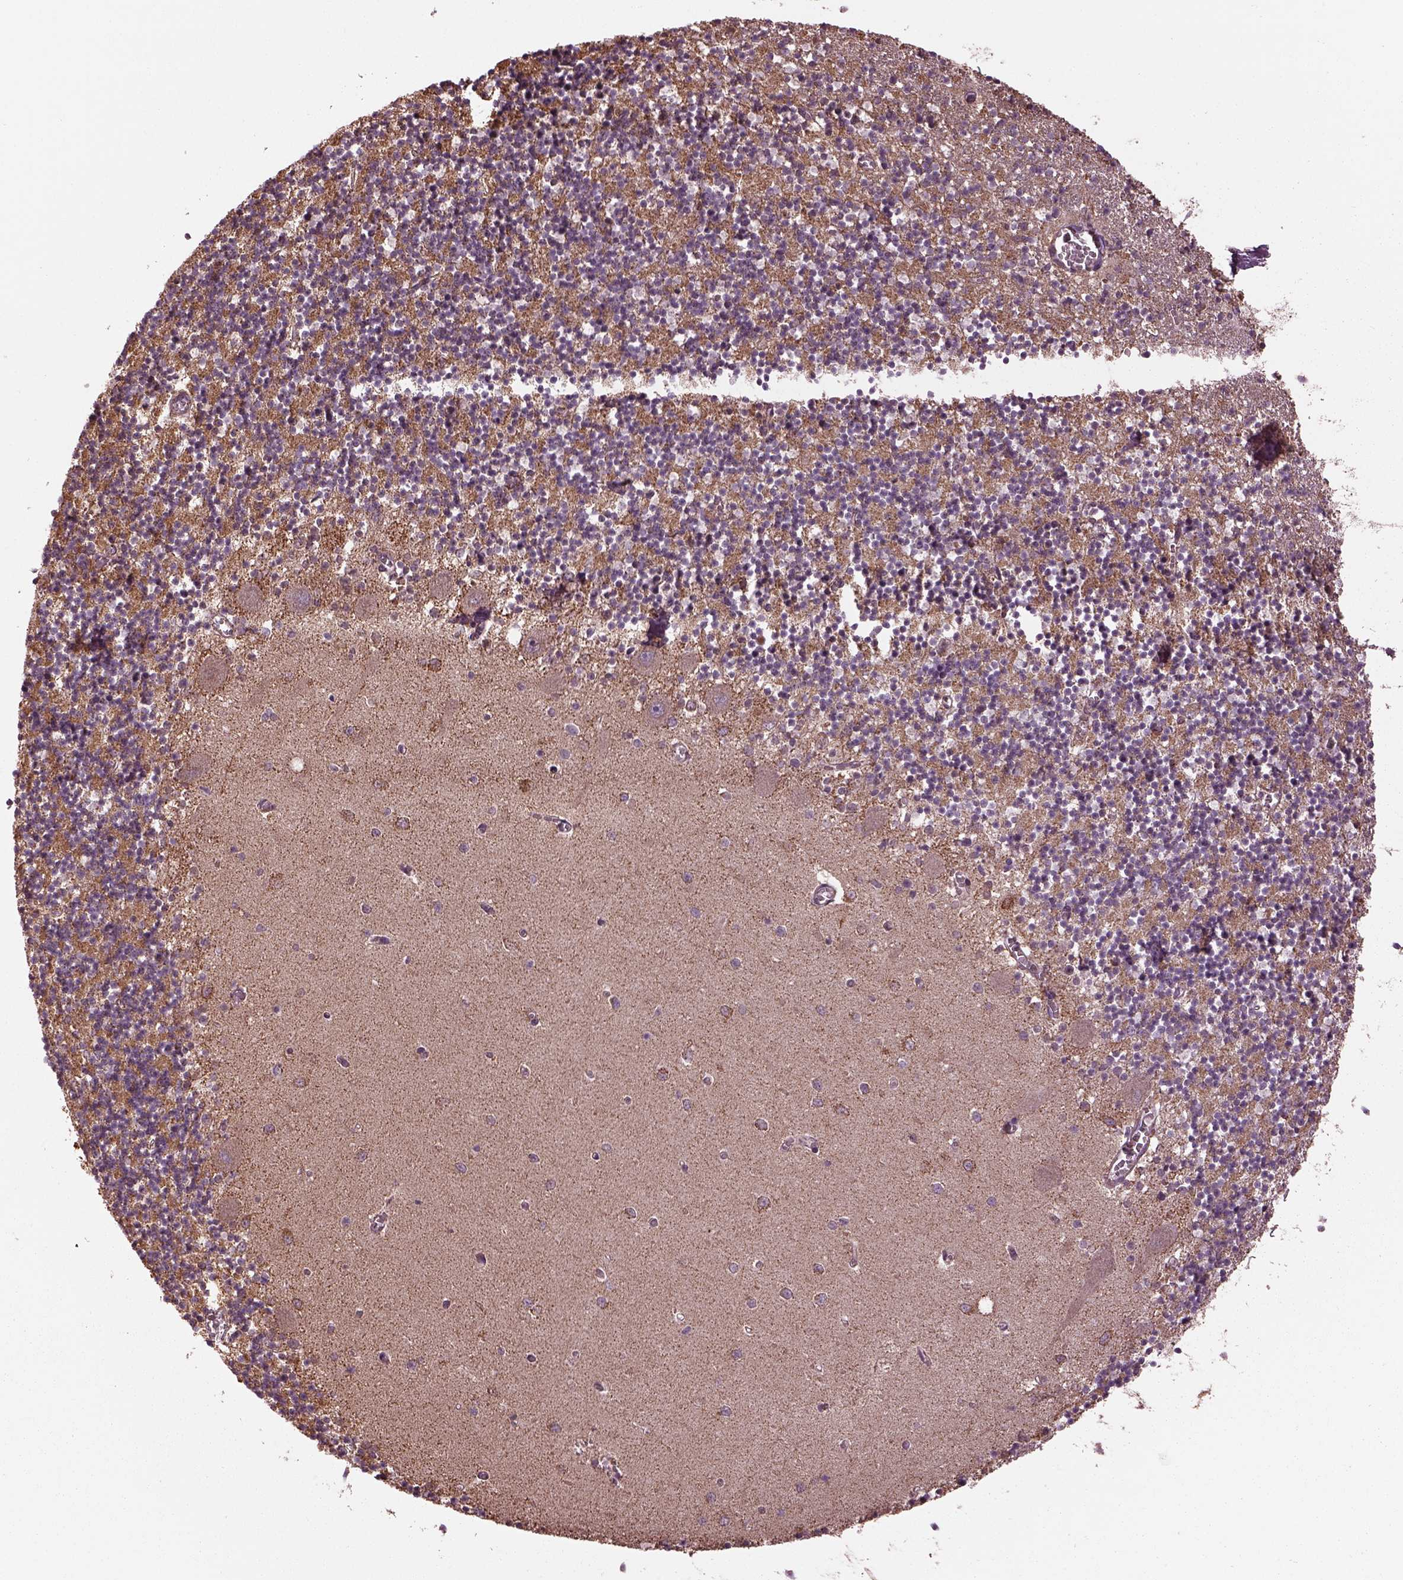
{"staining": {"intensity": "weak", "quantity": ">75%", "location": "cytoplasmic/membranous"}, "tissue": "cerebellum", "cell_type": "Cells in granular layer", "image_type": "normal", "snomed": [{"axis": "morphology", "description": "Normal tissue, NOS"}, {"axis": "topography", "description": "Cerebellum"}], "caption": "This is a photomicrograph of IHC staining of benign cerebellum, which shows weak positivity in the cytoplasmic/membranous of cells in granular layer.", "gene": "TMEM254", "patient": {"sex": "female", "age": 64}}